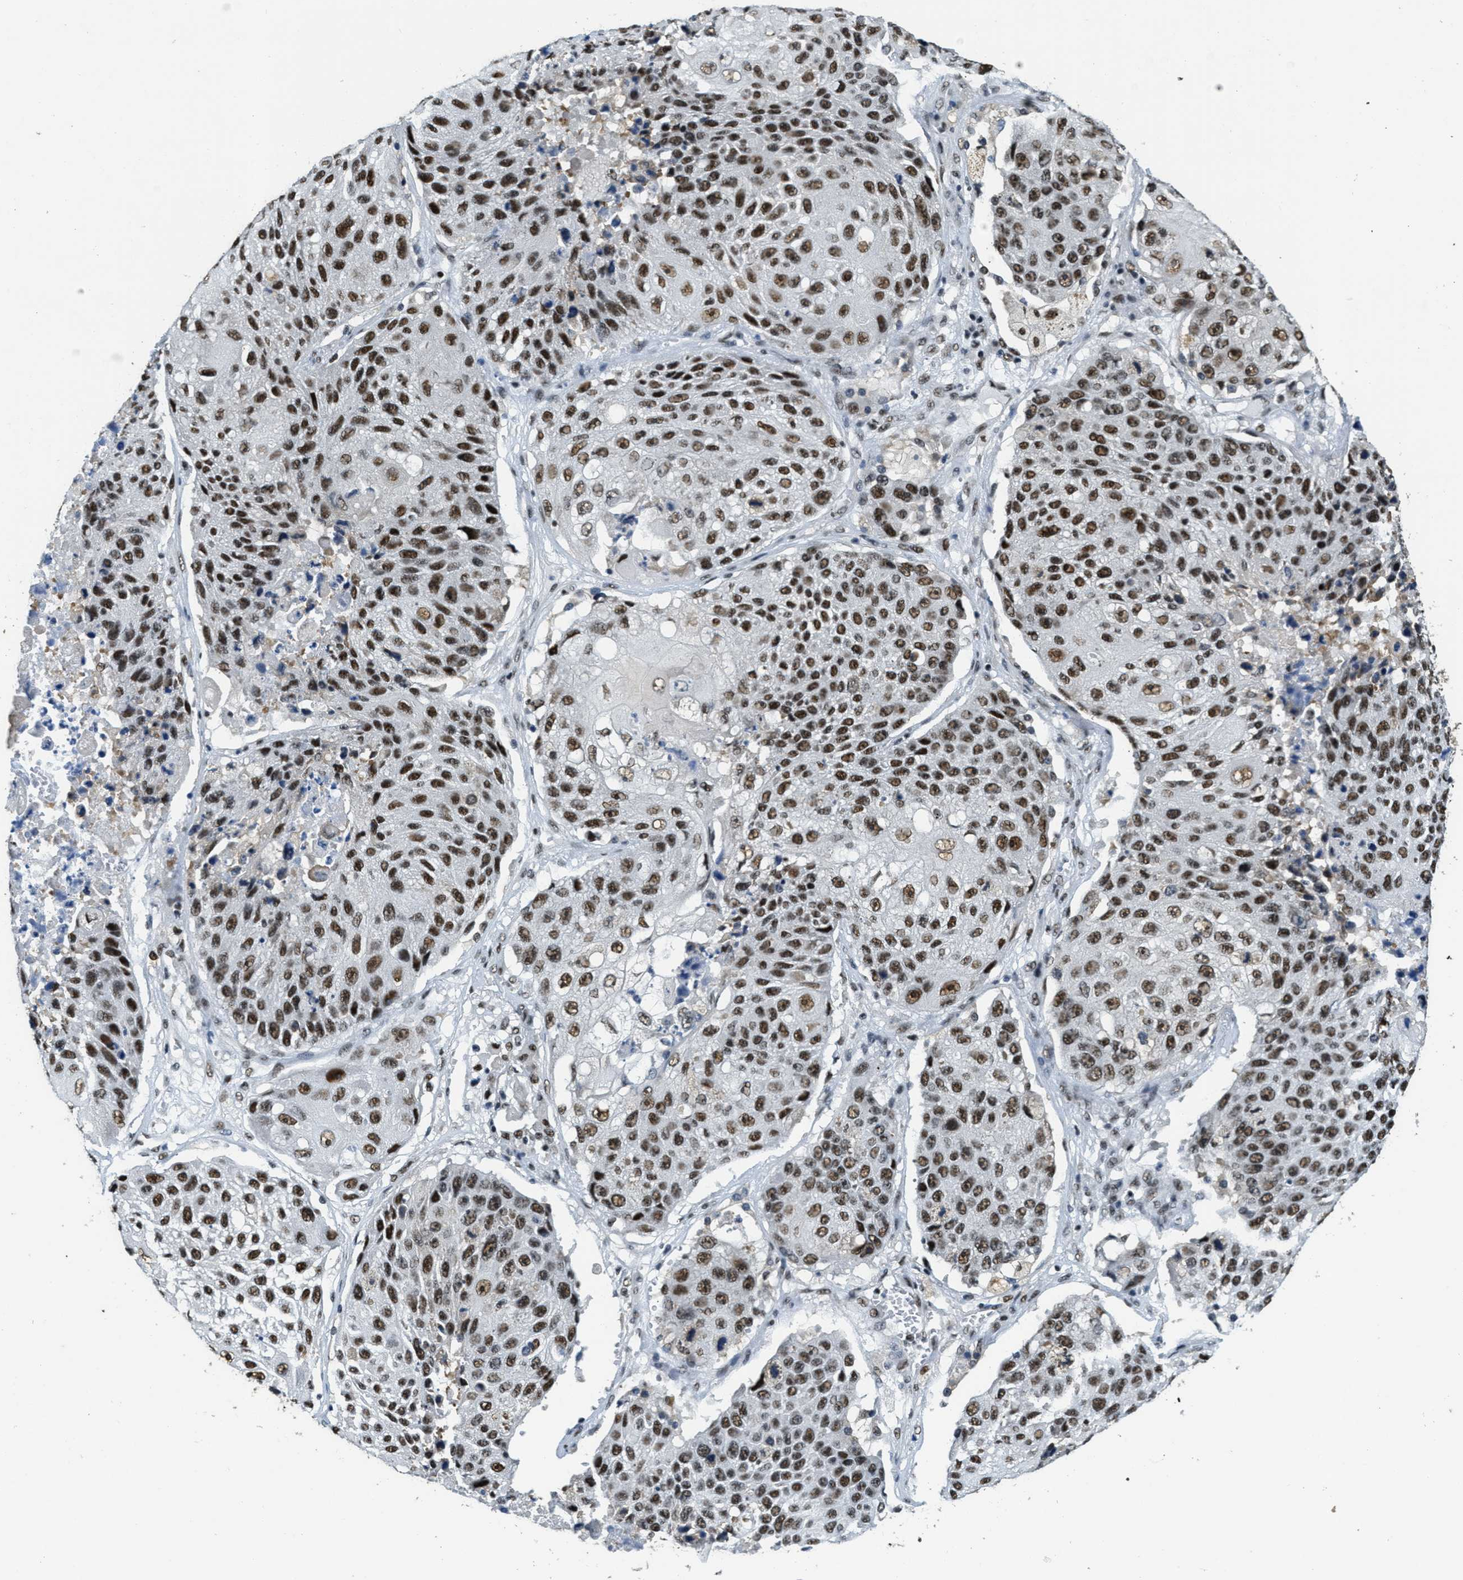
{"staining": {"intensity": "strong", "quantity": ">75%", "location": "nuclear"}, "tissue": "lung cancer", "cell_type": "Tumor cells", "image_type": "cancer", "snomed": [{"axis": "morphology", "description": "Squamous cell carcinoma, NOS"}, {"axis": "topography", "description": "Lung"}], "caption": "Squamous cell carcinoma (lung) stained for a protein (brown) reveals strong nuclear positive positivity in about >75% of tumor cells.", "gene": "SSB", "patient": {"sex": "male", "age": 61}}